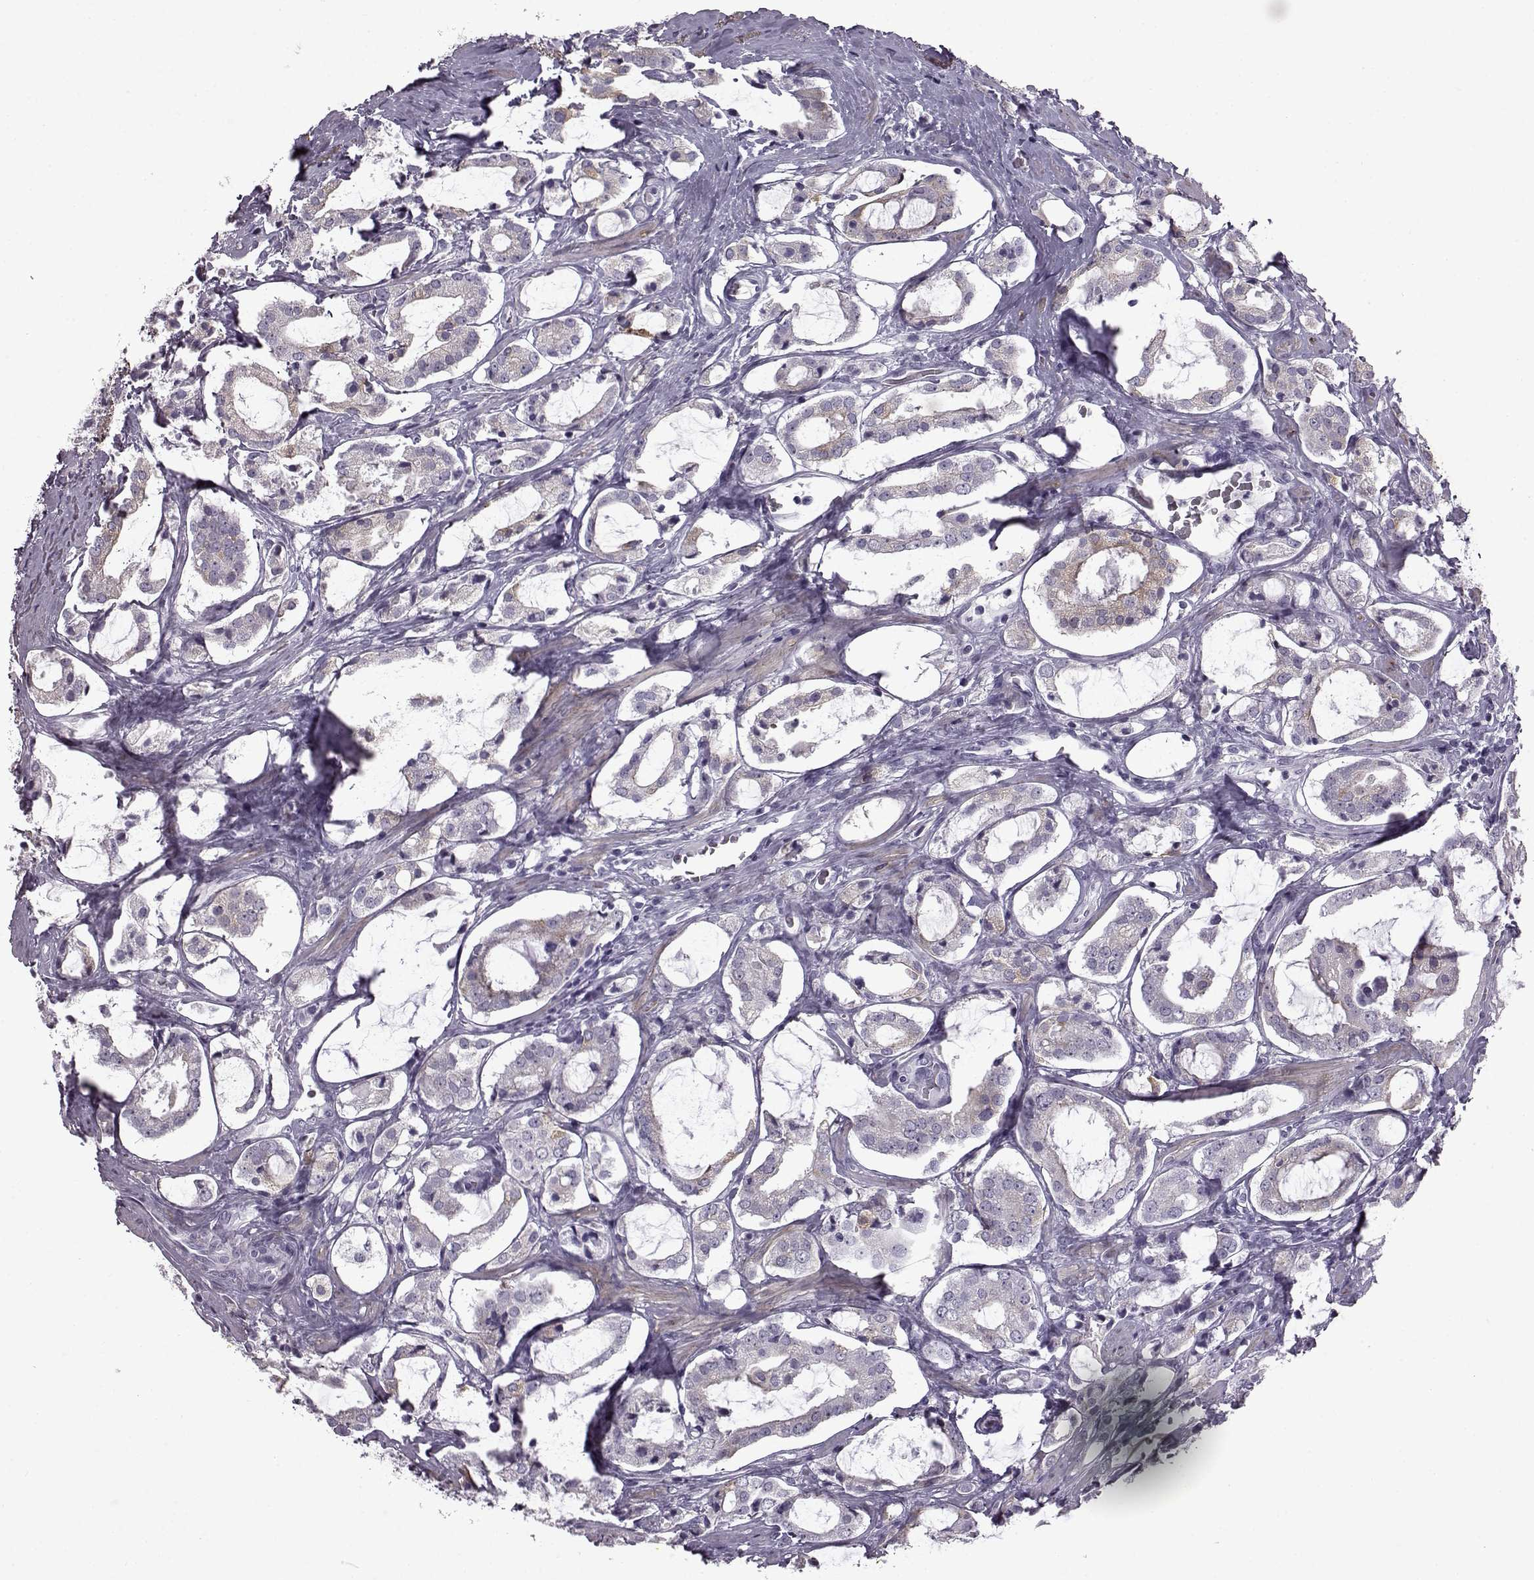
{"staining": {"intensity": "negative", "quantity": "none", "location": "none"}, "tissue": "prostate cancer", "cell_type": "Tumor cells", "image_type": "cancer", "snomed": [{"axis": "morphology", "description": "Adenocarcinoma, NOS"}, {"axis": "topography", "description": "Prostate"}], "caption": "Protein analysis of prostate adenocarcinoma demonstrates no significant positivity in tumor cells.", "gene": "SLC28A2", "patient": {"sex": "male", "age": 66}}